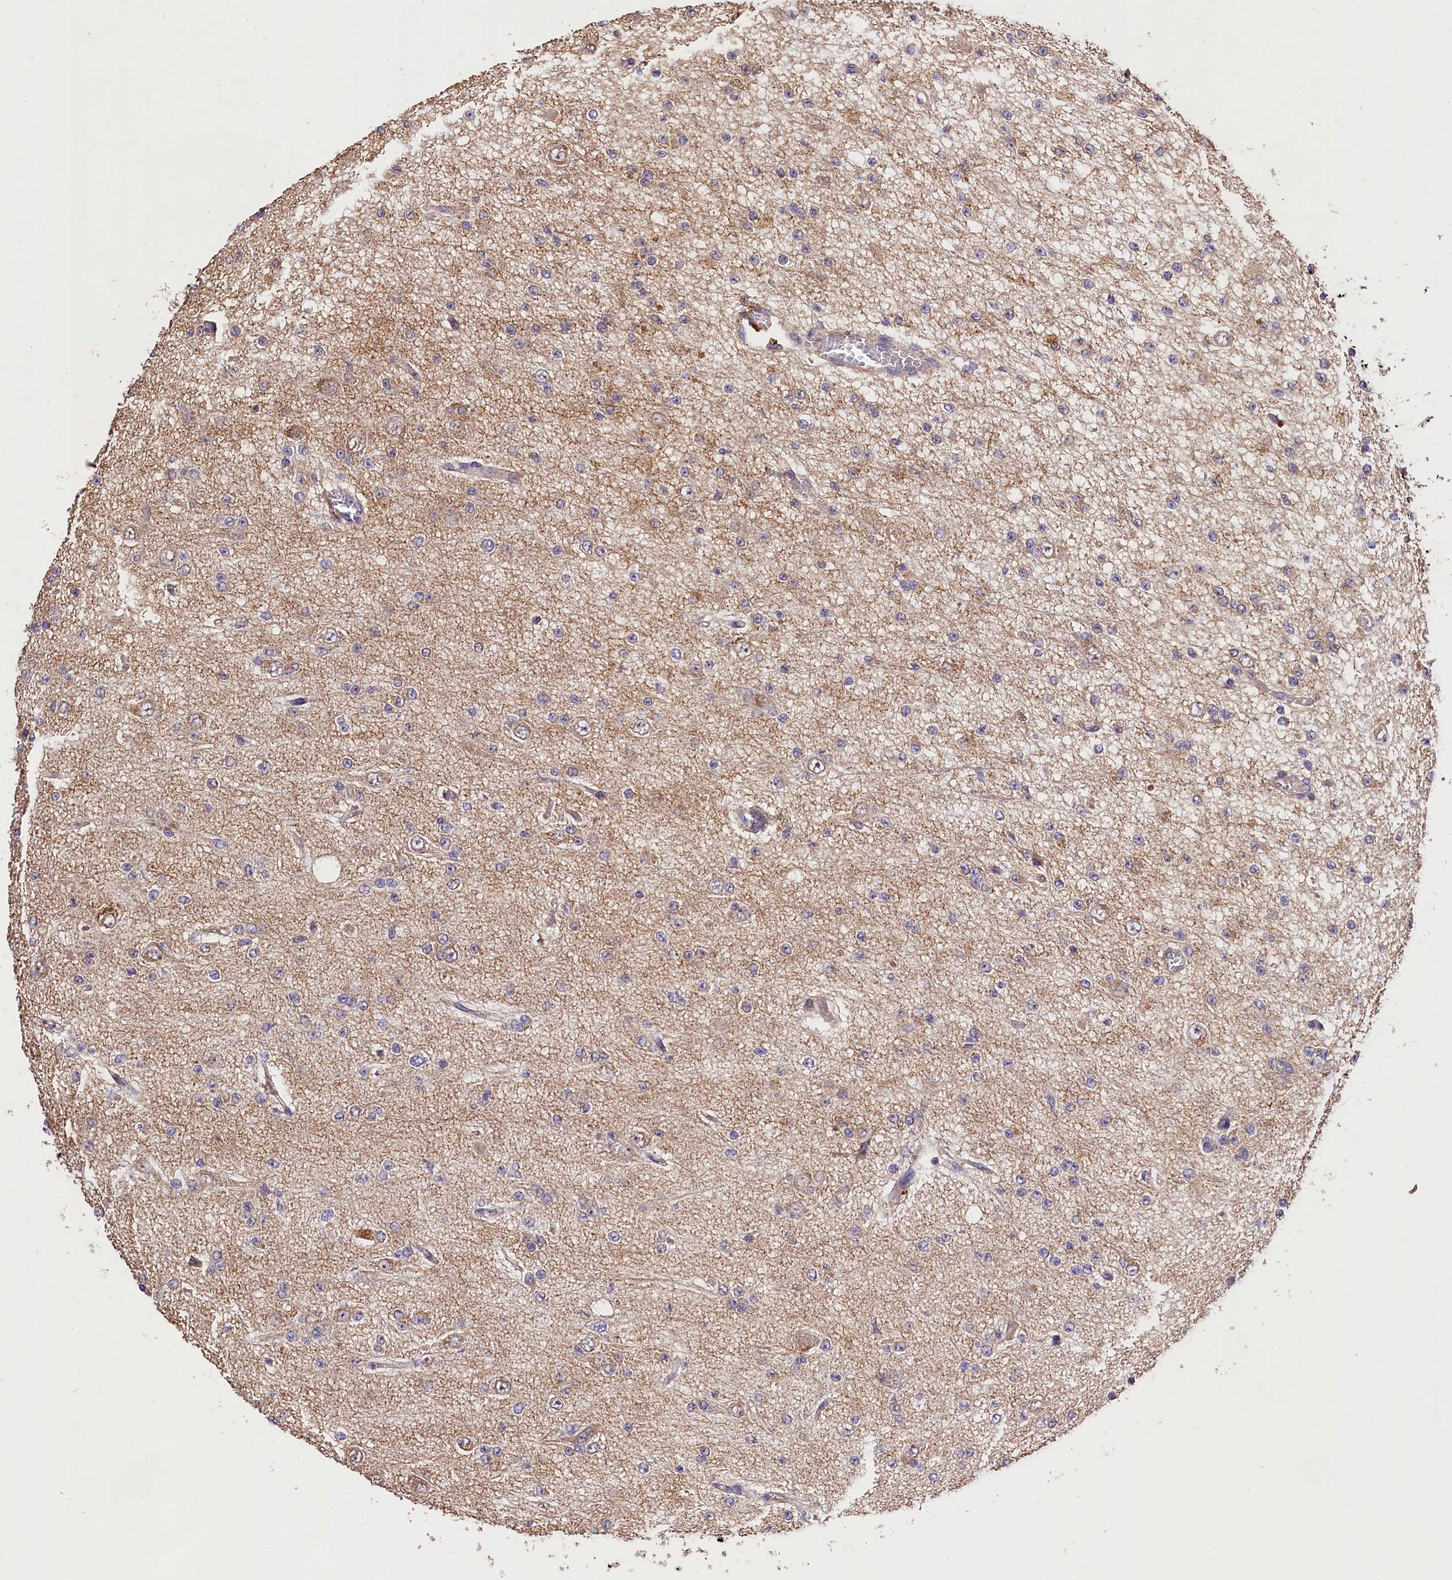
{"staining": {"intensity": "moderate", "quantity": "<25%", "location": "cytoplasmic/membranous"}, "tissue": "glioma", "cell_type": "Tumor cells", "image_type": "cancer", "snomed": [{"axis": "morphology", "description": "Glioma, malignant, Low grade"}, {"axis": "topography", "description": "Brain"}], "caption": "Immunohistochemical staining of human glioma demonstrates low levels of moderate cytoplasmic/membranous staining in approximately <25% of tumor cells. (IHC, brightfield microscopy, high magnification).", "gene": "OAS3", "patient": {"sex": "male", "age": 38}}